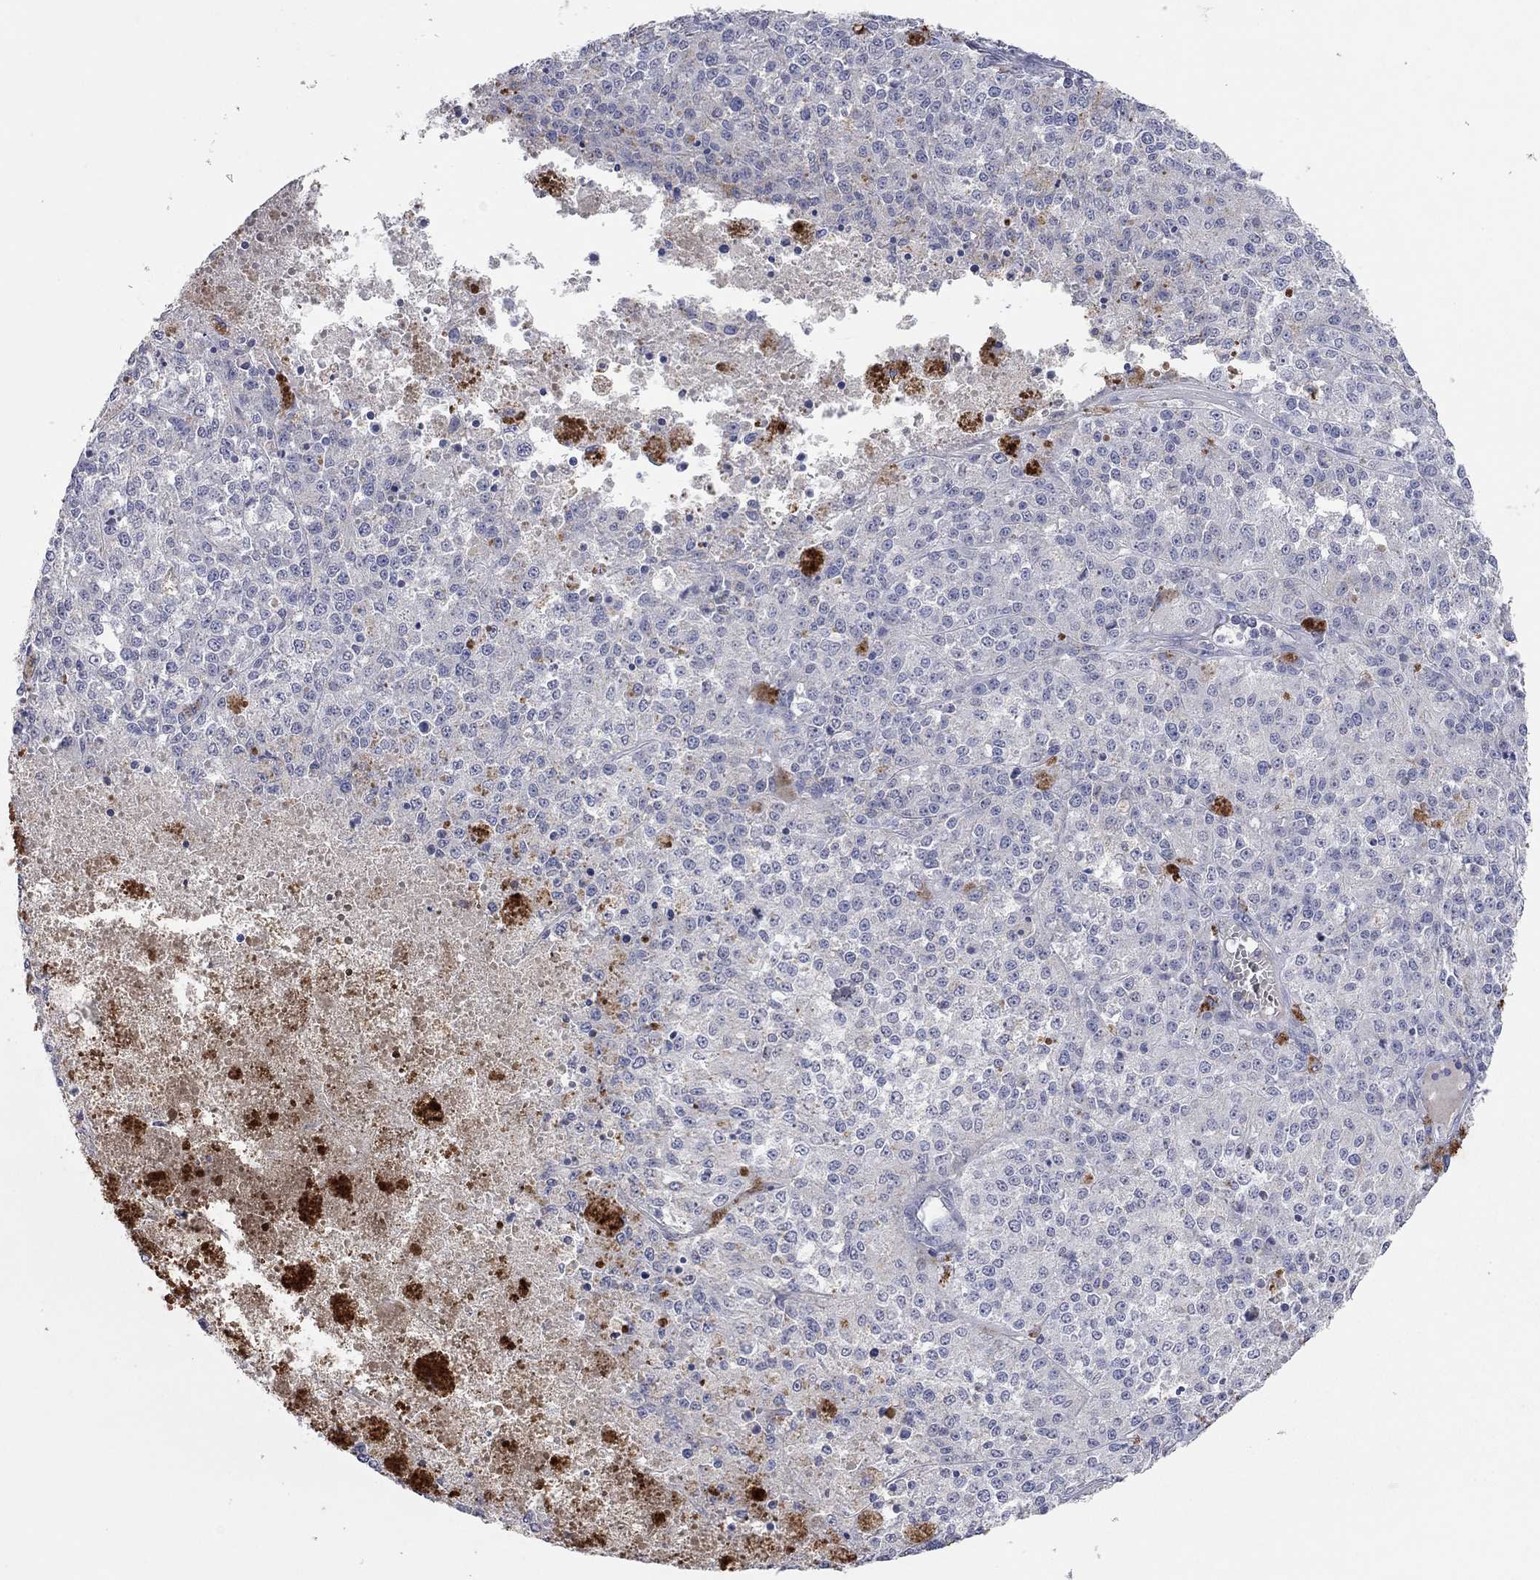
{"staining": {"intensity": "negative", "quantity": "none", "location": "none"}, "tissue": "melanoma", "cell_type": "Tumor cells", "image_type": "cancer", "snomed": [{"axis": "morphology", "description": "Malignant melanoma, Metastatic site"}, {"axis": "topography", "description": "Lymph node"}], "caption": "A micrograph of human malignant melanoma (metastatic site) is negative for staining in tumor cells.", "gene": "MMP13", "patient": {"sex": "female", "age": 64}}